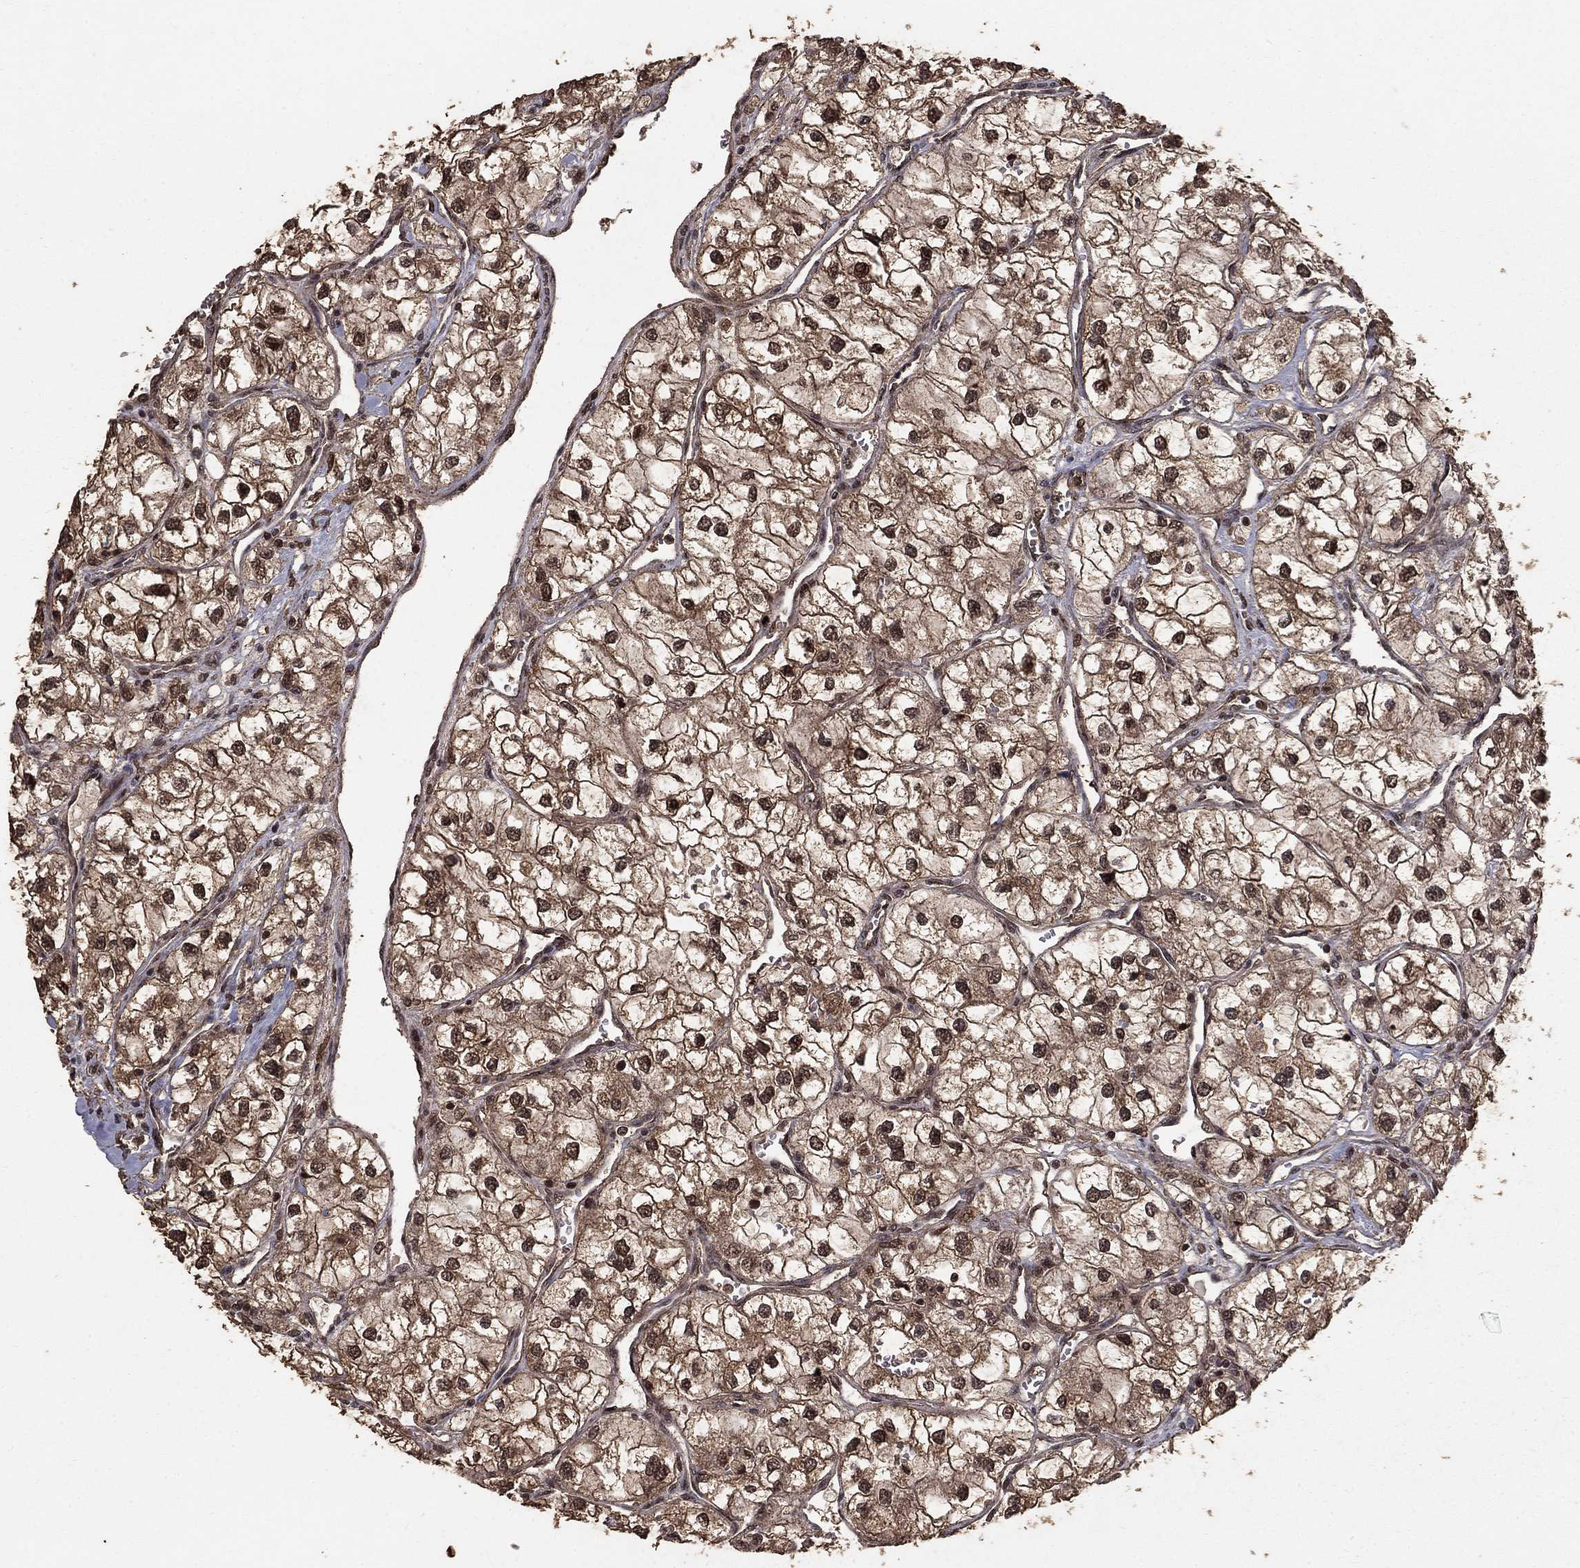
{"staining": {"intensity": "moderate", "quantity": ">75%", "location": "cytoplasmic/membranous,nuclear"}, "tissue": "renal cancer", "cell_type": "Tumor cells", "image_type": "cancer", "snomed": [{"axis": "morphology", "description": "Adenocarcinoma, NOS"}, {"axis": "topography", "description": "Kidney"}], "caption": "IHC photomicrograph of renal cancer stained for a protein (brown), which shows medium levels of moderate cytoplasmic/membranous and nuclear staining in about >75% of tumor cells.", "gene": "PRDM1", "patient": {"sex": "male", "age": 59}}